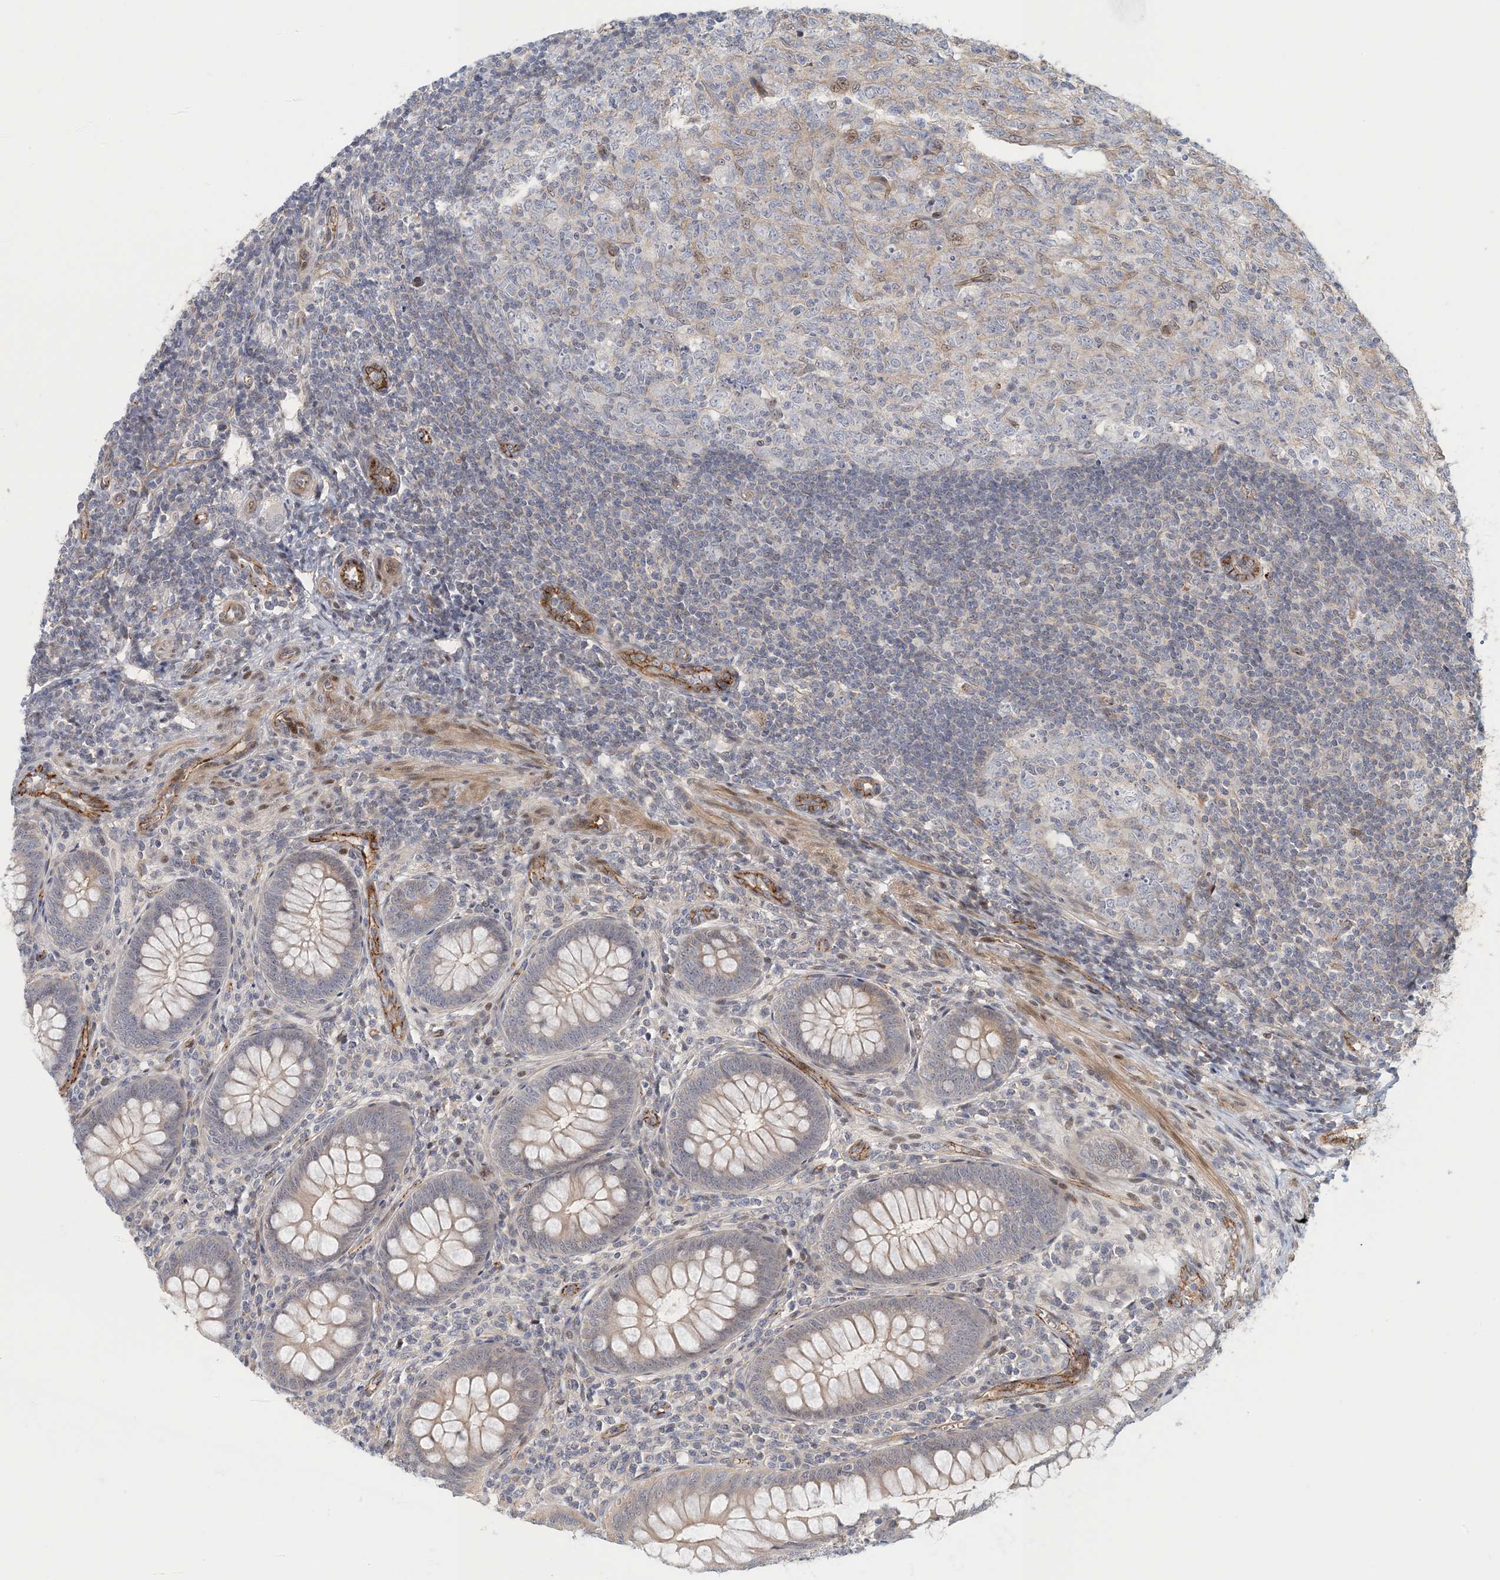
{"staining": {"intensity": "weak", "quantity": "<25%", "location": "cytoplasmic/membranous,nuclear"}, "tissue": "appendix", "cell_type": "Glandular cells", "image_type": "normal", "snomed": [{"axis": "morphology", "description": "Normal tissue, NOS"}, {"axis": "topography", "description": "Appendix"}], "caption": "Glandular cells show no significant expression in benign appendix. (Immunohistochemistry (ihc), brightfield microscopy, high magnification).", "gene": "MAPKBP1", "patient": {"sex": "male", "age": 14}}